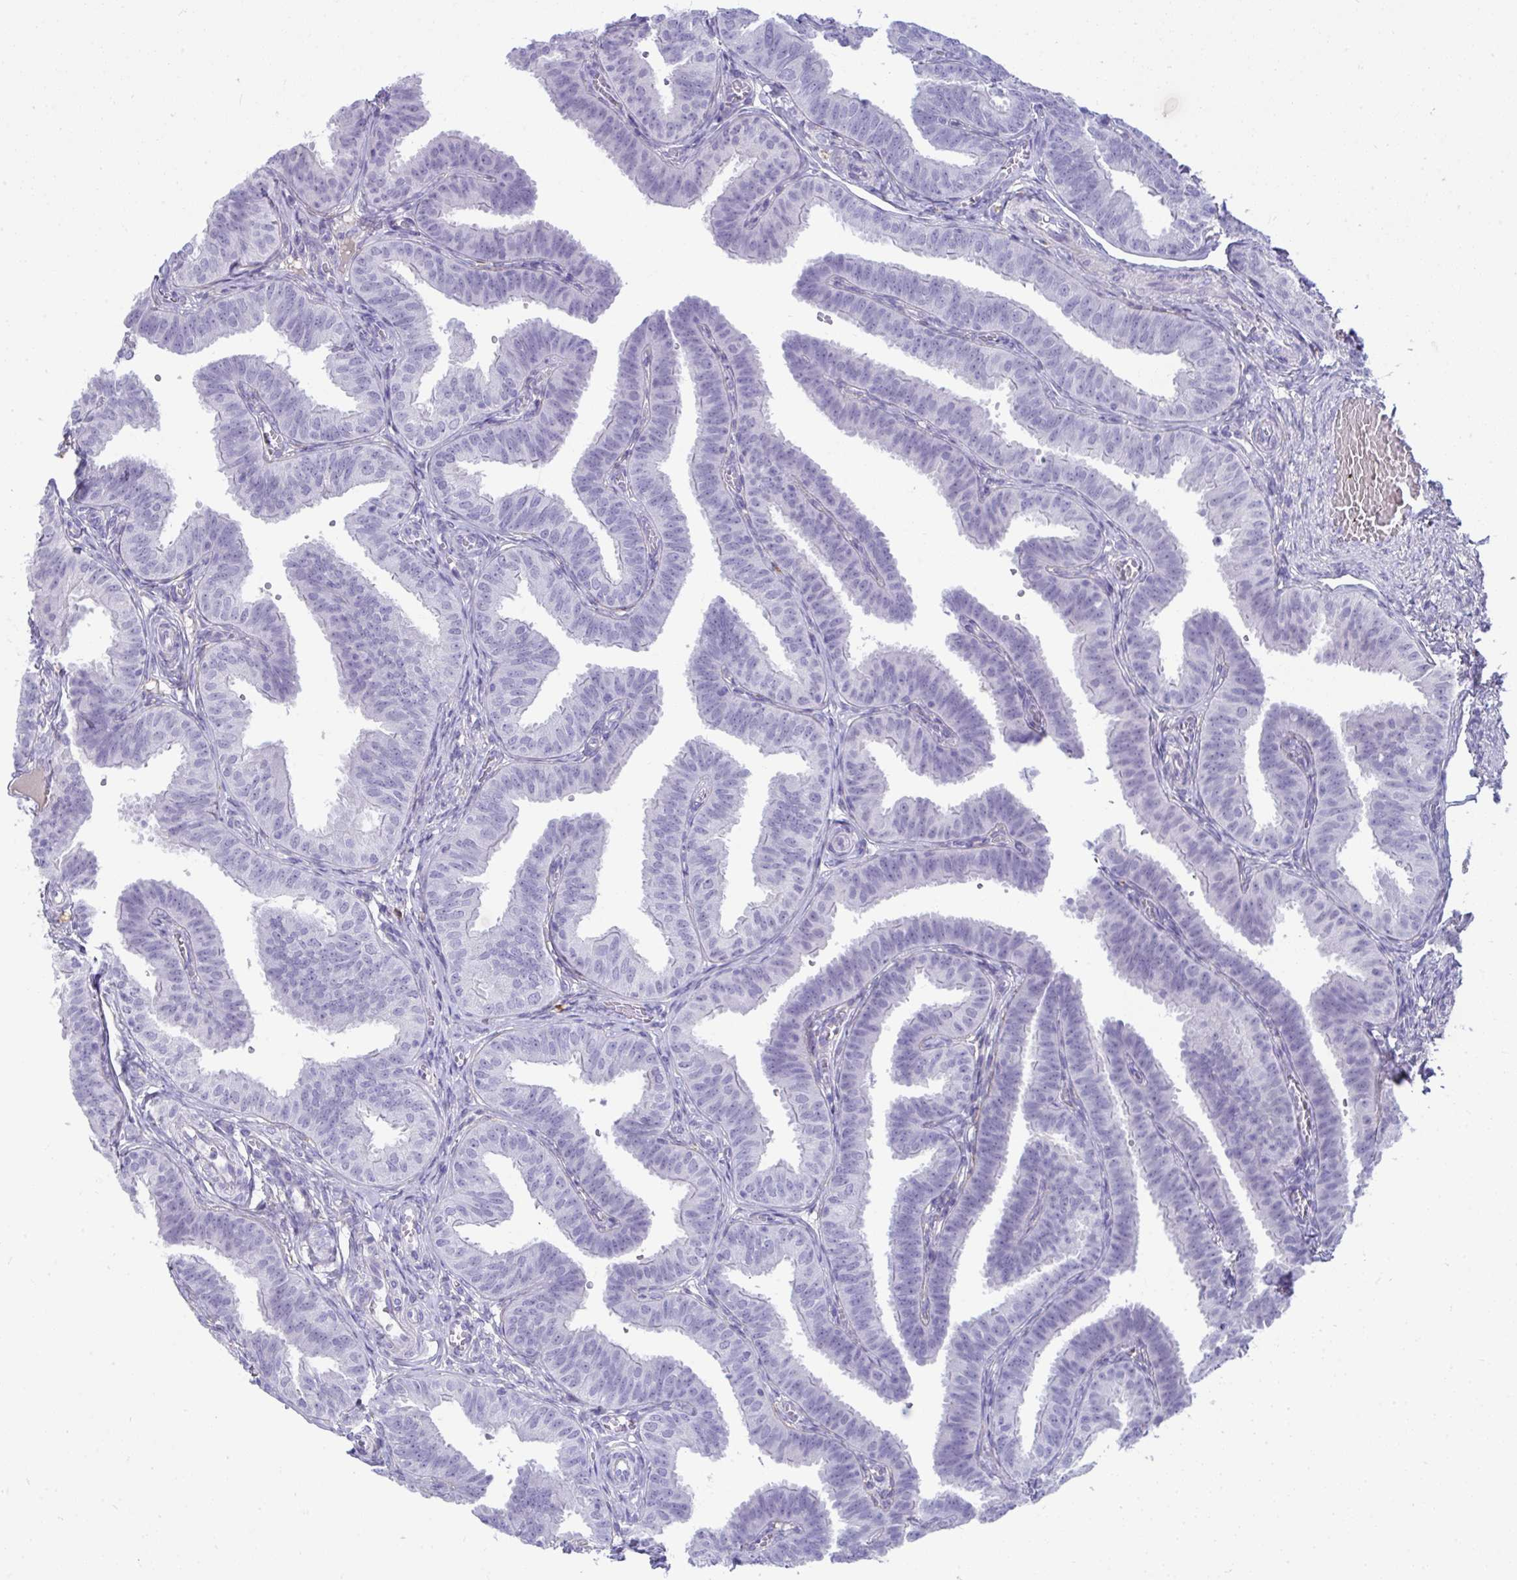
{"staining": {"intensity": "negative", "quantity": "none", "location": "none"}, "tissue": "fallopian tube", "cell_type": "Glandular cells", "image_type": "normal", "snomed": [{"axis": "morphology", "description": "Normal tissue, NOS"}, {"axis": "topography", "description": "Fallopian tube"}], "caption": "Glandular cells show no significant protein expression in unremarkable fallopian tube. (Stains: DAB immunohistochemistry (IHC) with hematoxylin counter stain, Microscopy: brightfield microscopy at high magnification).", "gene": "PIGZ", "patient": {"sex": "female", "age": 25}}